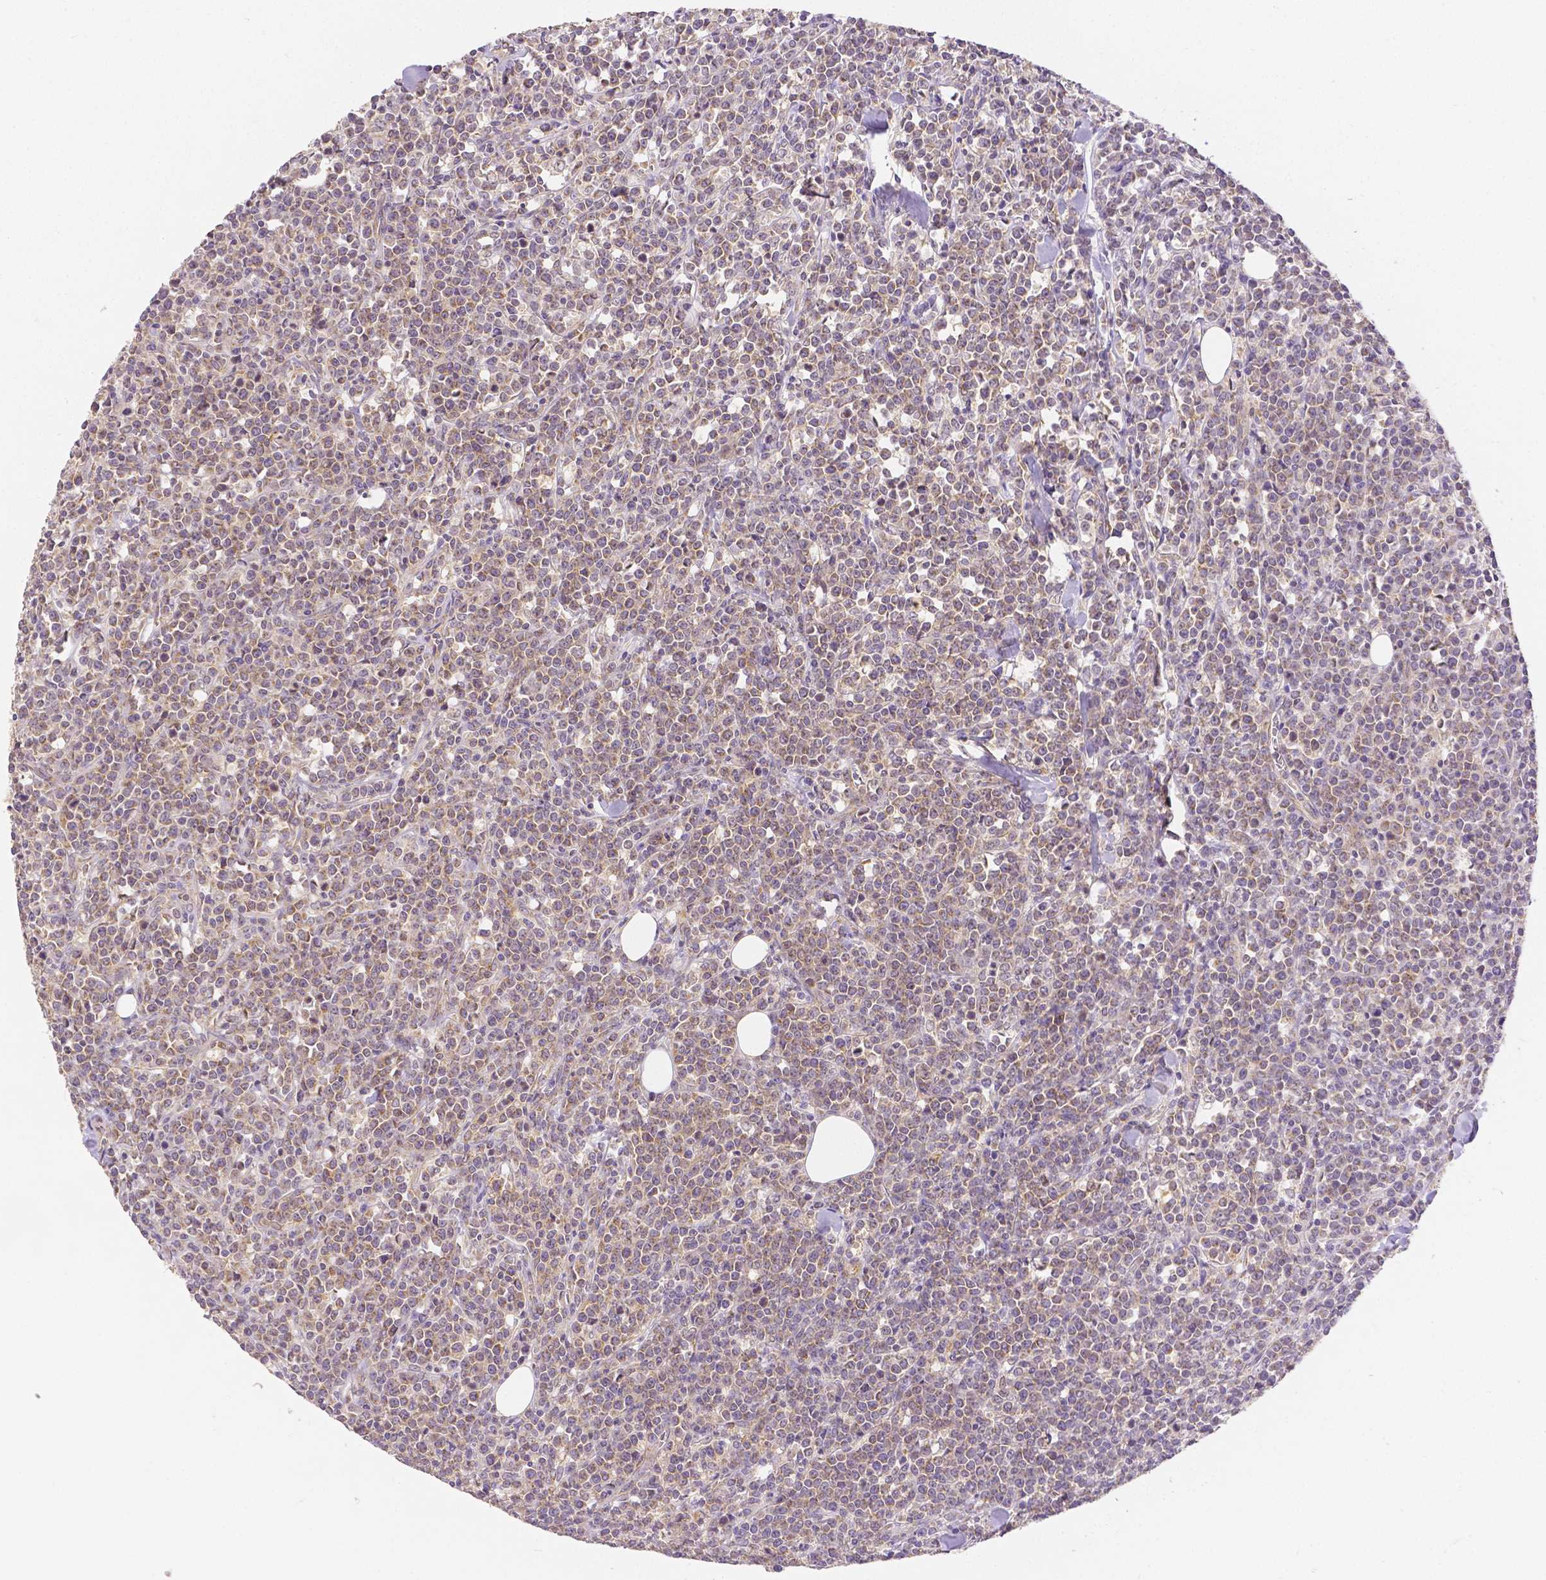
{"staining": {"intensity": "negative", "quantity": "none", "location": "none"}, "tissue": "lymphoma", "cell_type": "Tumor cells", "image_type": "cancer", "snomed": [{"axis": "morphology", "description": "Malignant lymphoma, non-Hodgkin's type, High grade"}, {"axis": "topography", "description": "Small intestine"}], "caption": "Tumor cells are negative for protein expression in human lymphoma. (DAB immunohistochemistry with hematoxylin counter stain).", "gene": "RHOT1", "patient": {"sex": "female", "age": 56}}